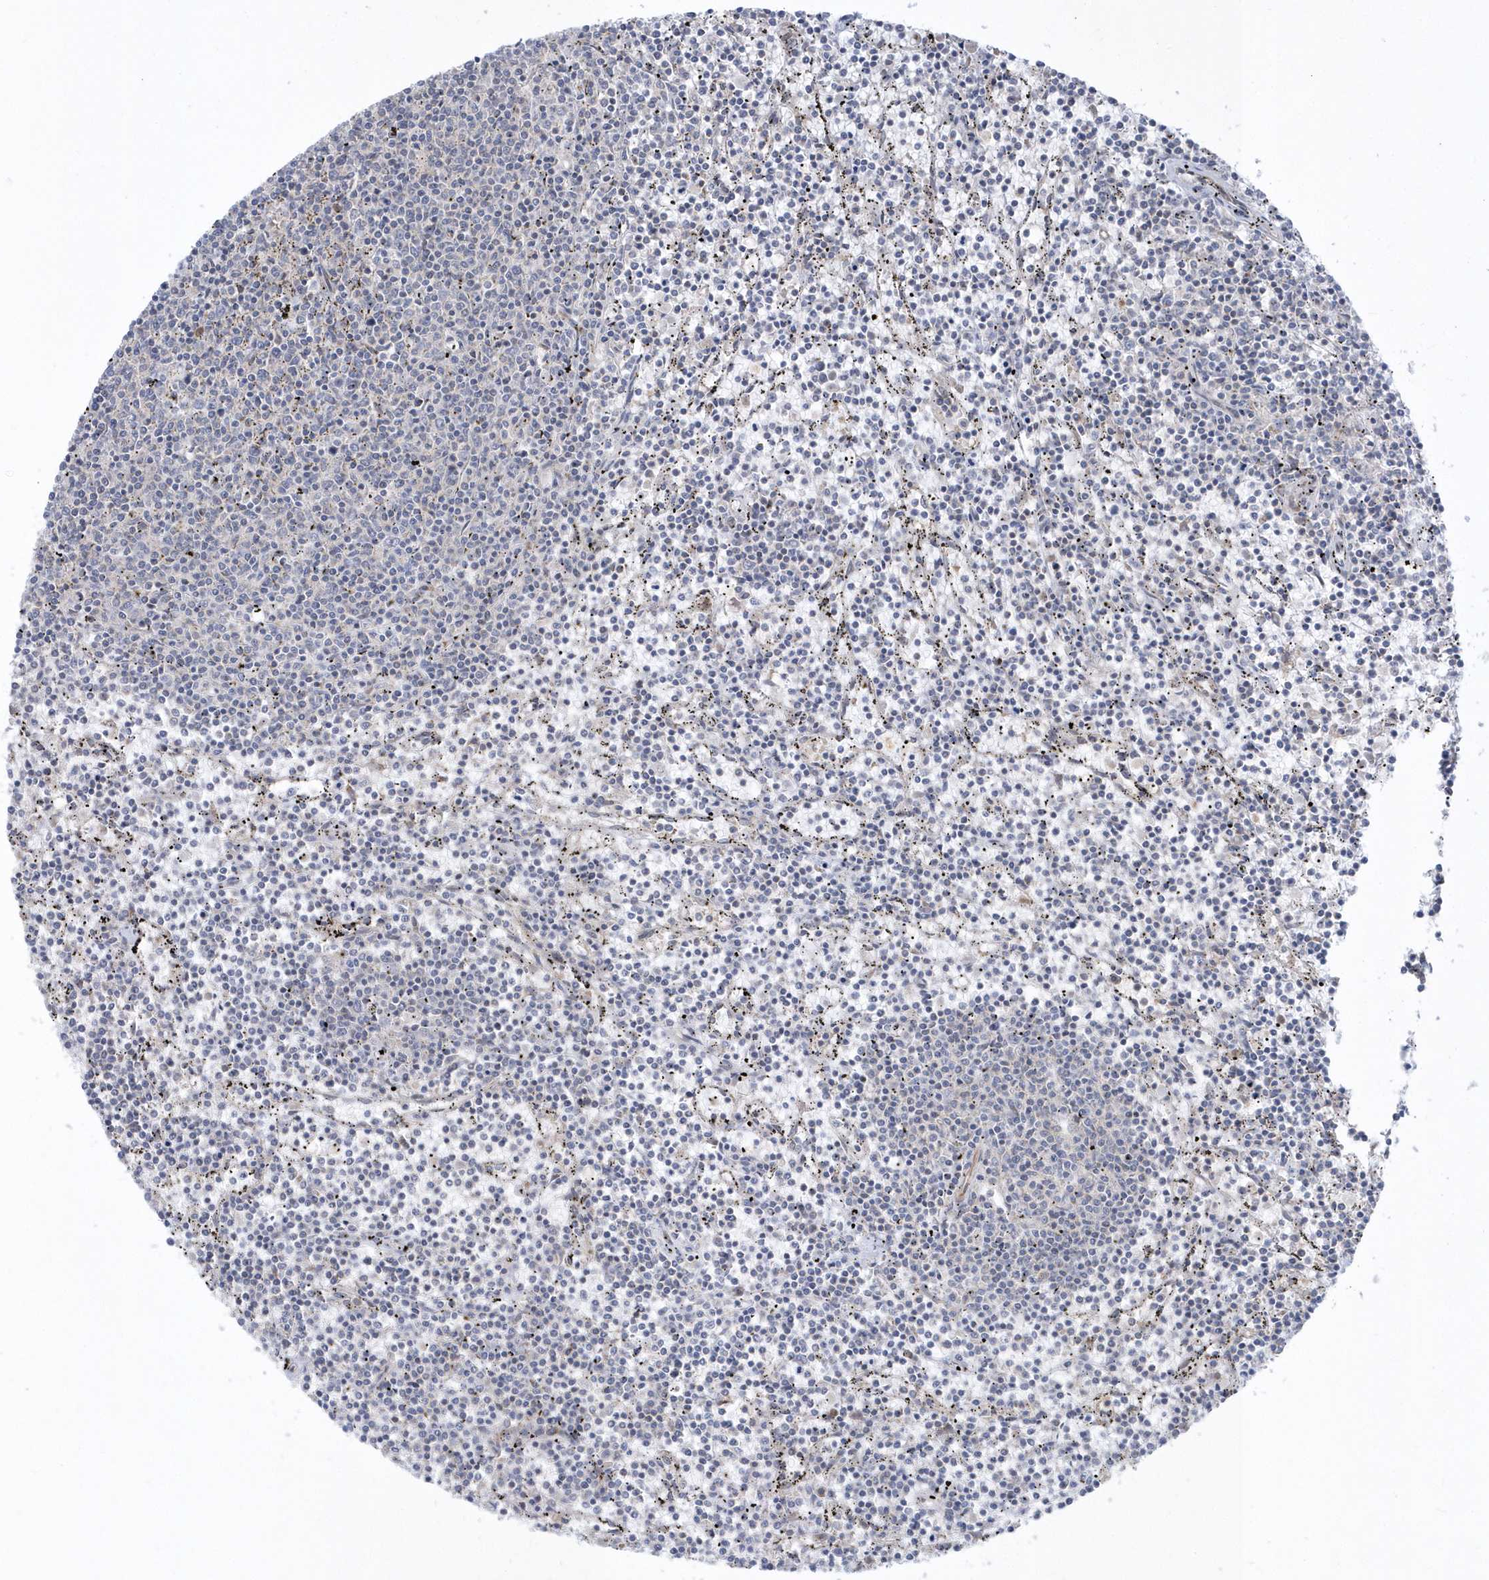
{"staining": {"intensity": "negative", "quantity": "none", "location": "none"}, "tissue": "lymphoma", "cell_type": "Tumor cells", "image_type": "cancer", "snomed": [{"axis": "morphology", "description": "Malignant lymphoma, non-Hodgkin's type, Low grade"}, {"axis": "topography", "description": "Spleen"}], "caption": "High magnification brightfield microscopy of low-grade malignant lymphoma, non-Hodgkin's type stained with DAB (brown) and counterstained with hematoxylin (blue): tumor cells show no significant staining.", "gene": "DHX57", "patient": {"sex": "female", "age": 50}}